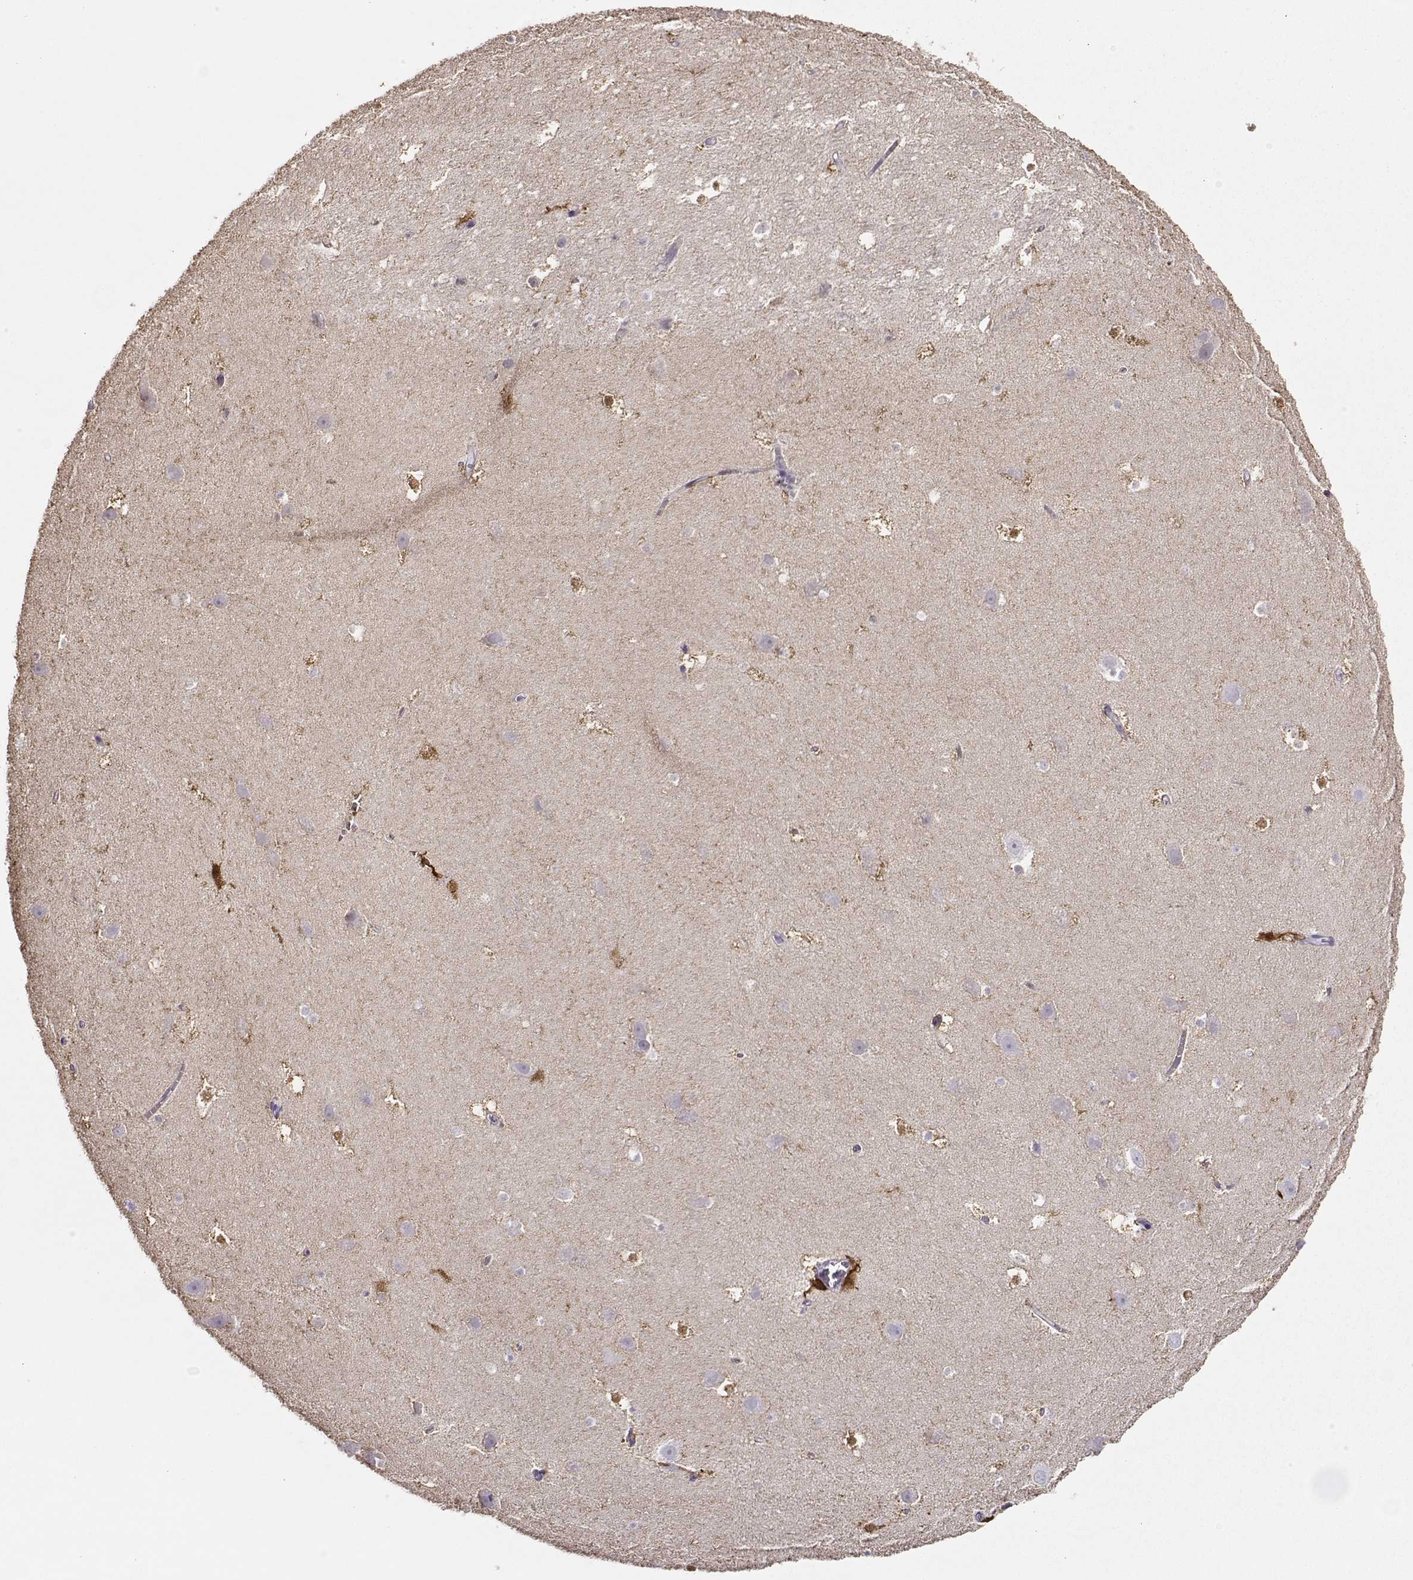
{"staining": {"intensity": "strong", "quantity": "<25%", "location": "cytoplasmic/membranous"}, "tissue": "hippocampus", "cell_type": "Glial cells", "image_type": "normal", "snomed": [{"axis": "morphology", "description": "Normal tissue, NOS"}, {"axis": "topography", "description": "Hippocampus"}], "caption": "DAB immunohistochemical staining of unremarkable human hippocampus reveals strong cytoplasmic/membranous protein positivity in approximately <25% of glial cells.", "gene": "LINGO1", "patient": {"sex": "male", "age": 26}}